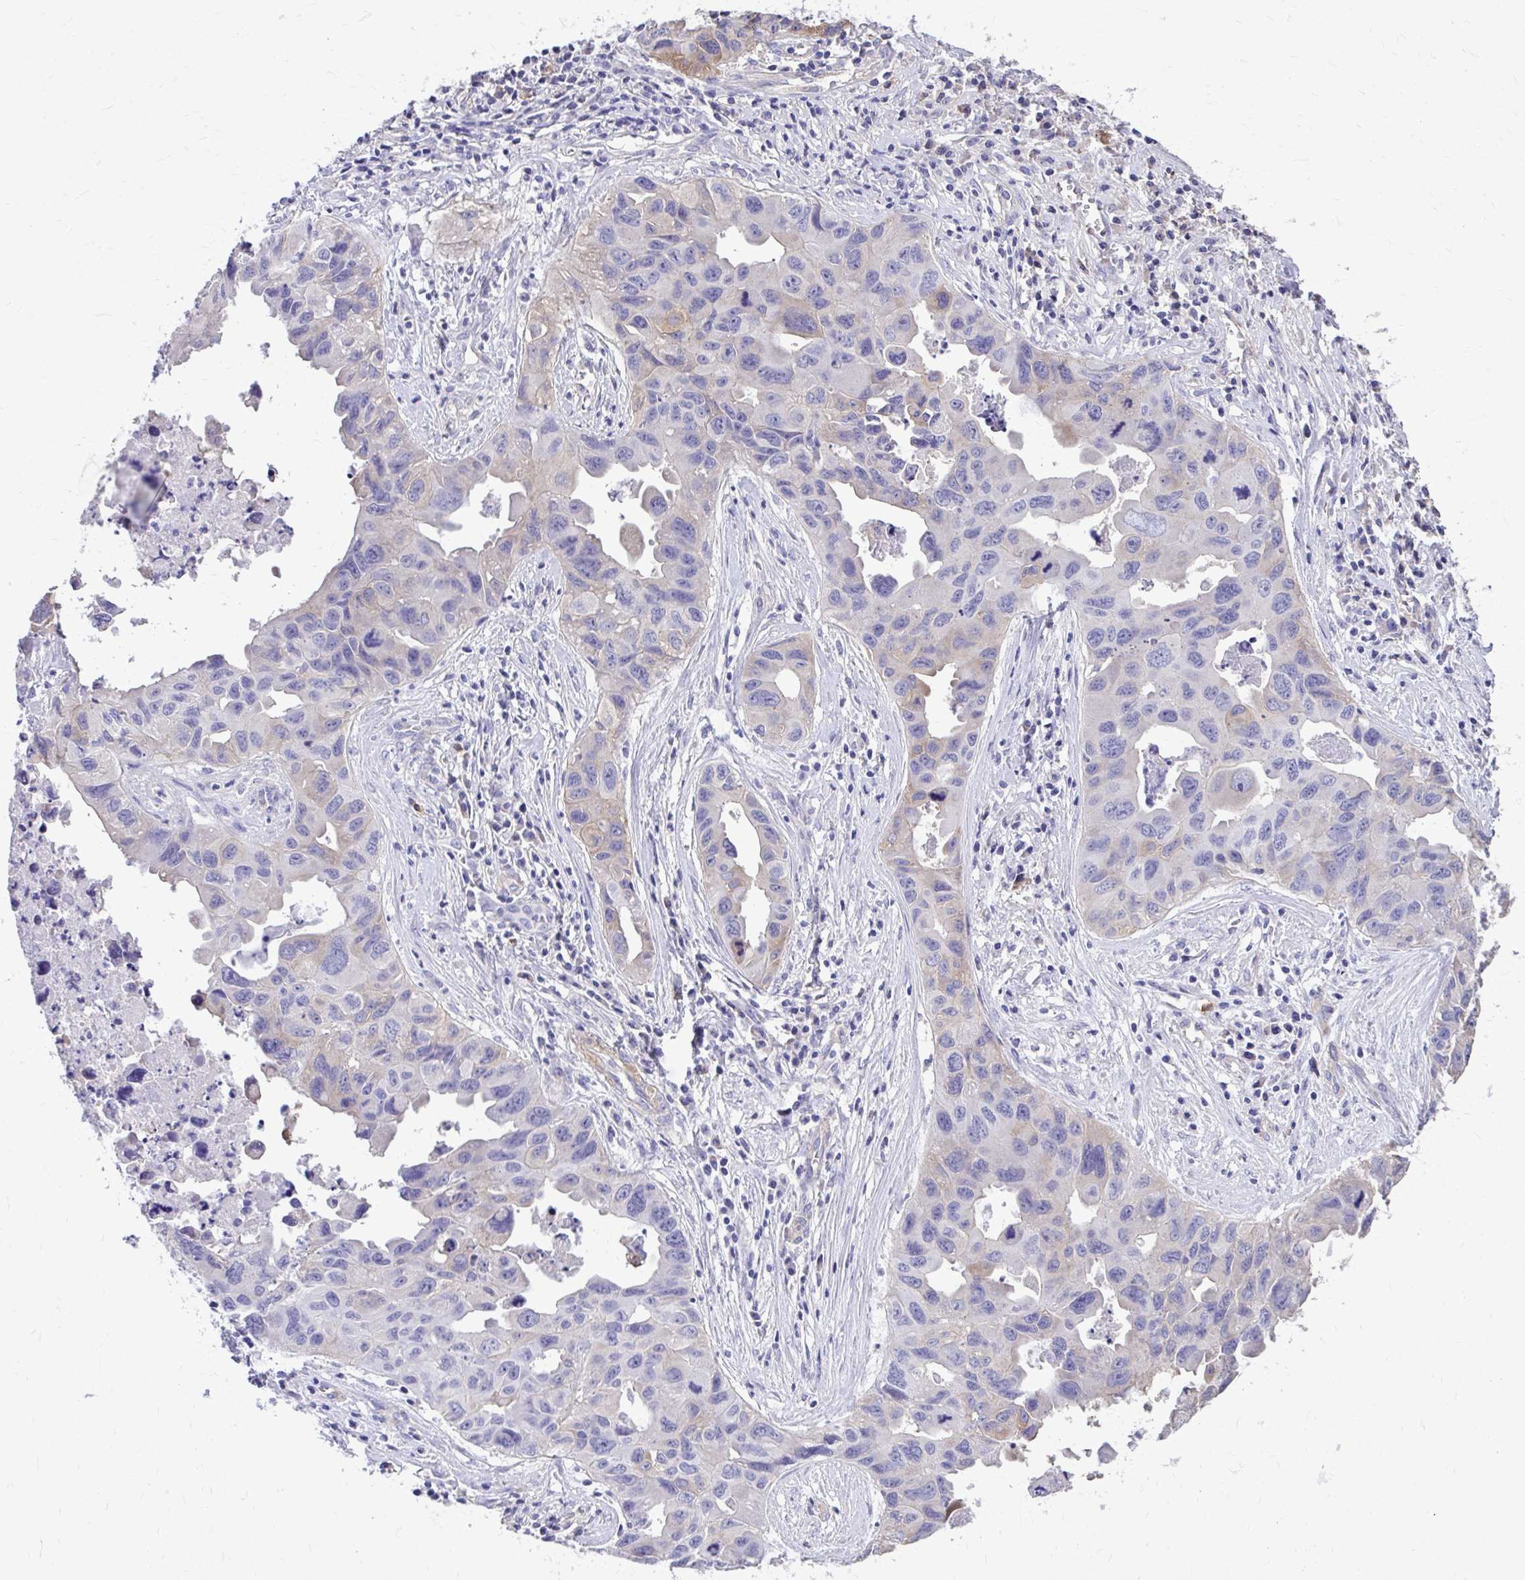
{"staining": {"intensity": "moderate", "quantity": "25%-75%", "location": "cytoplasmic/membranous"}, "tissue": "lung cancer", "cell_type": "Tumor cells", "image_type": "cancer", "snomed": [{"axis": "morphology", "description": "Adenocarcinoma, NOS"}, {"axis": "topography", "description": "Lymph node"}, {"axis": "topography", "description": "Lung"}], "caption": "High-power microscopy captured an immunohistochemistry (IHC) image of adenocarcinoma (lung), revealing moderate cytoplasmic/membranous staining in approximately 25%-75% of tumor cells.", "gene": "EPB41L1", "patient": {"sex": "male", "age": 64}}